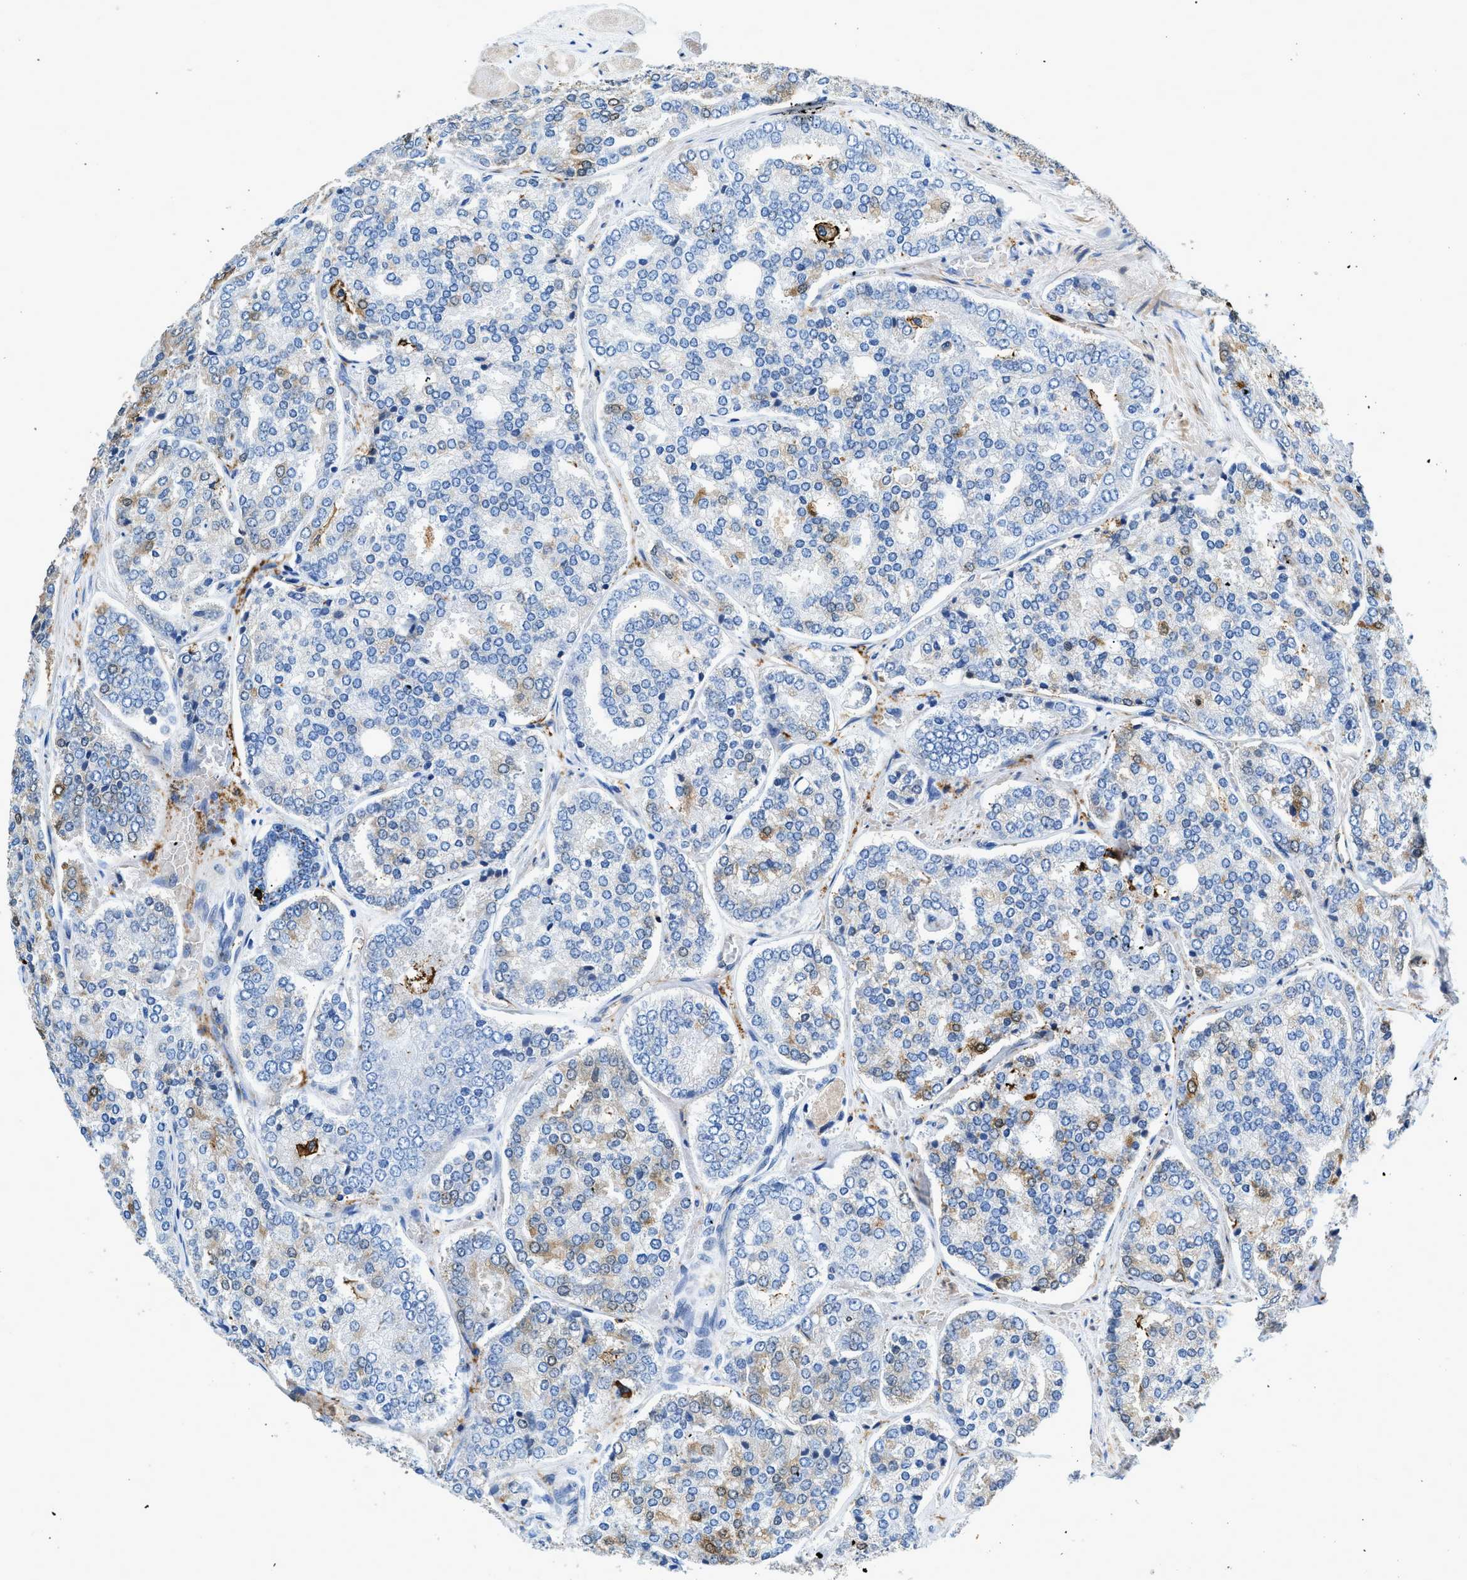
{"staining": {"intensity": "moderate", "quantity": "25%-75%", "location": "cytoplasmic/membranous"}, "tissue": "prostate cancer", "cell_type": "Tumor cells", "image_type": "cancer", "snomed": [{"axis": "morphology", "description": "Adenocarcinoma, High grade"}, {"axis": "topography", "description": "Prostate"}], "caption": "An image of adenocarcinoma (high-grade) (prostate) stained for a protein shows moderate cytoplasmic/membranous brown staining in tumor cells. (DAB (3,3'-diaminobenzidine) IHC with brightfield microscopy, high magnification).", "gene": "CD226", "patient": {"sex": "male", "age": 65}}